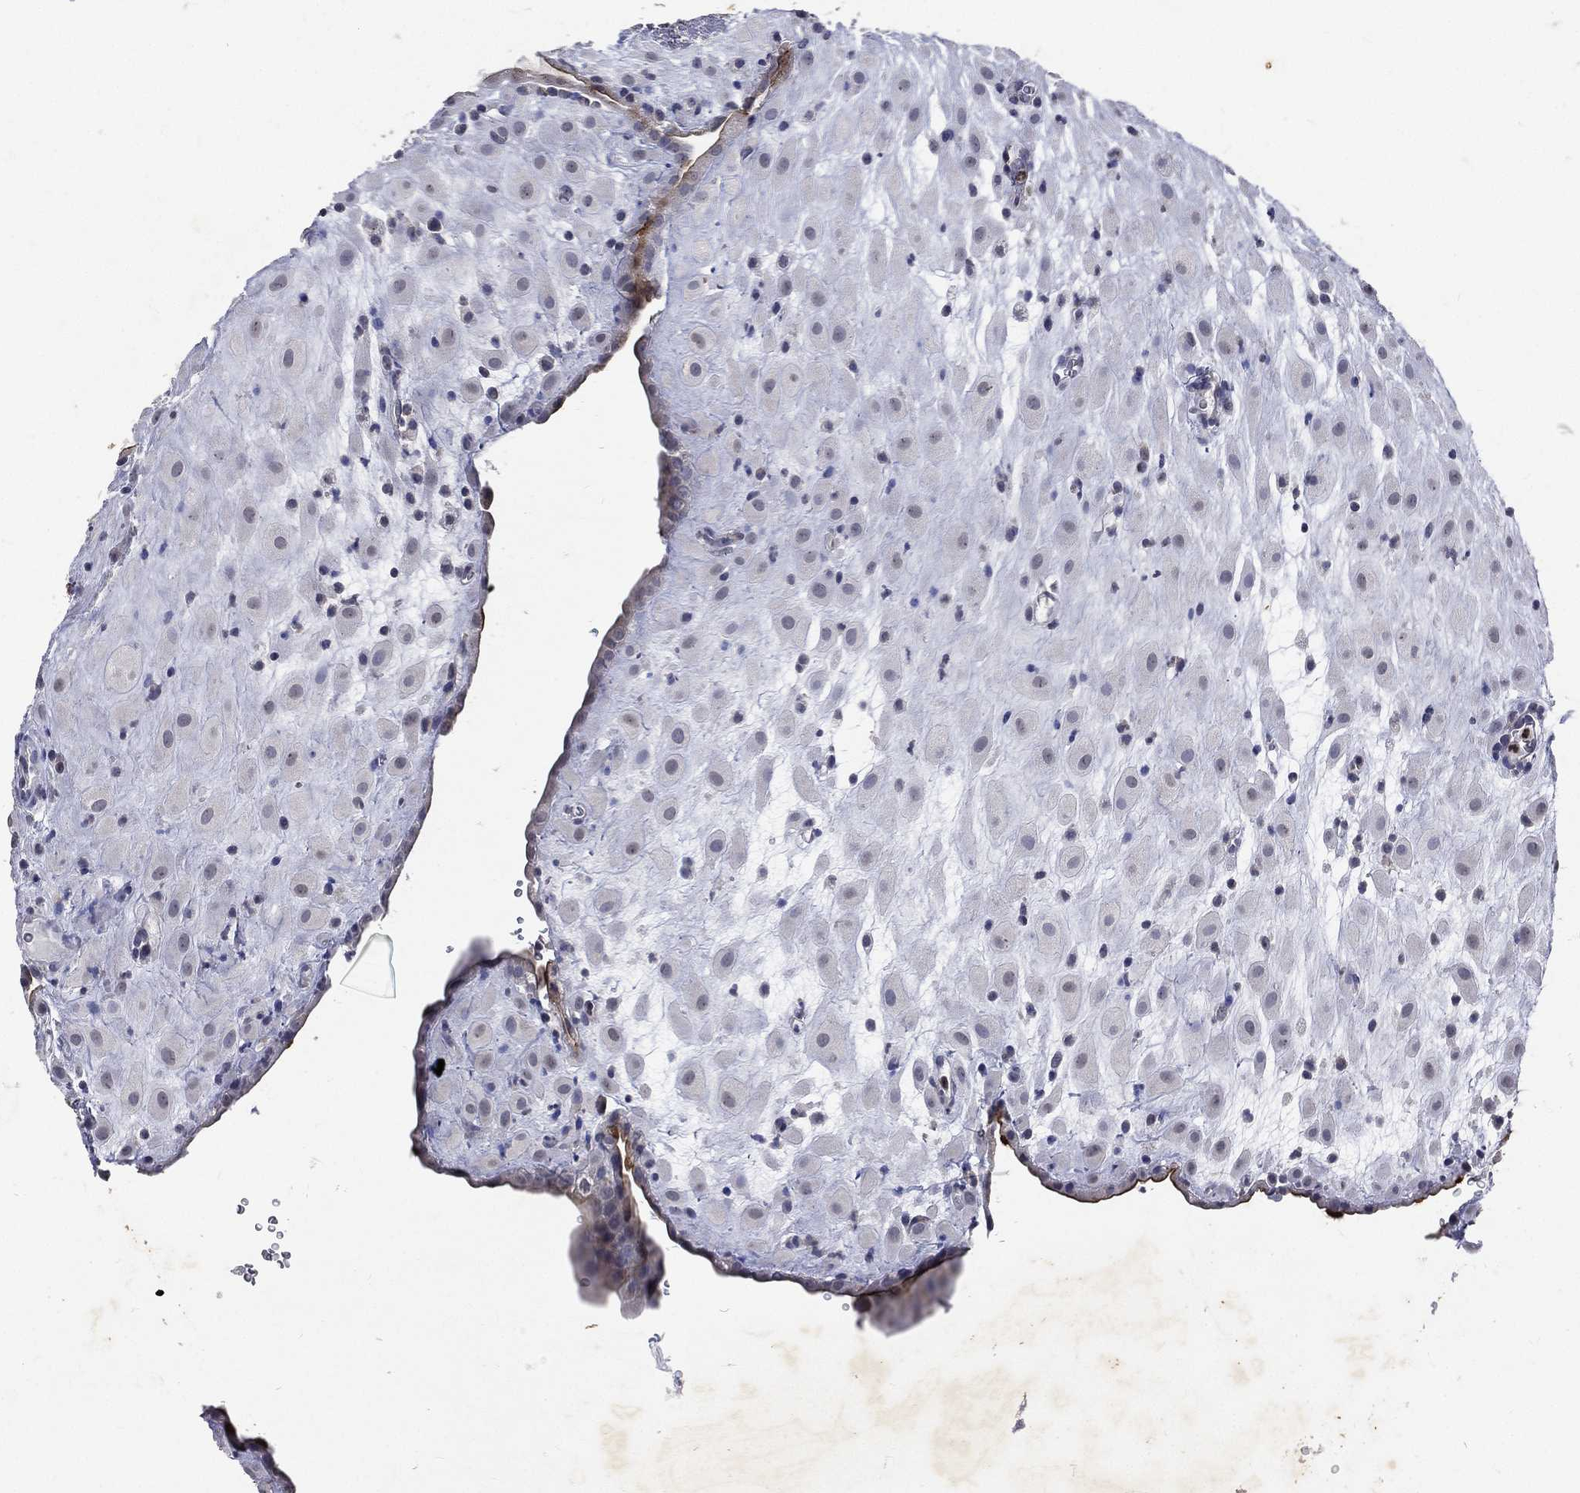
{"staining": {"intensity": "negative", "quantity": "none", "location": "none"}, "tissue": "placenta", "cell_type": "Decidual cells", "image_type": "normal", "snomed": [{"axis": "morphology", "description": "Normal tissue, NOS"}, {"axis": "topography", "description": "Placenta"}], "caption": "Immunohistochemistry micrograph of normal placenta: placenta stained with DAB (3,3'-diaminobenzidine) displays no significant protein positivity in decidual cells. Brightfield microscopy of IHC stained with DAB (3,3'-diaminobenzidine) (brown) and hematoxylin (blue), captured at high magnification.", "gene": "SLC34A2", "patient": {"sex": "female", "age": 19}}